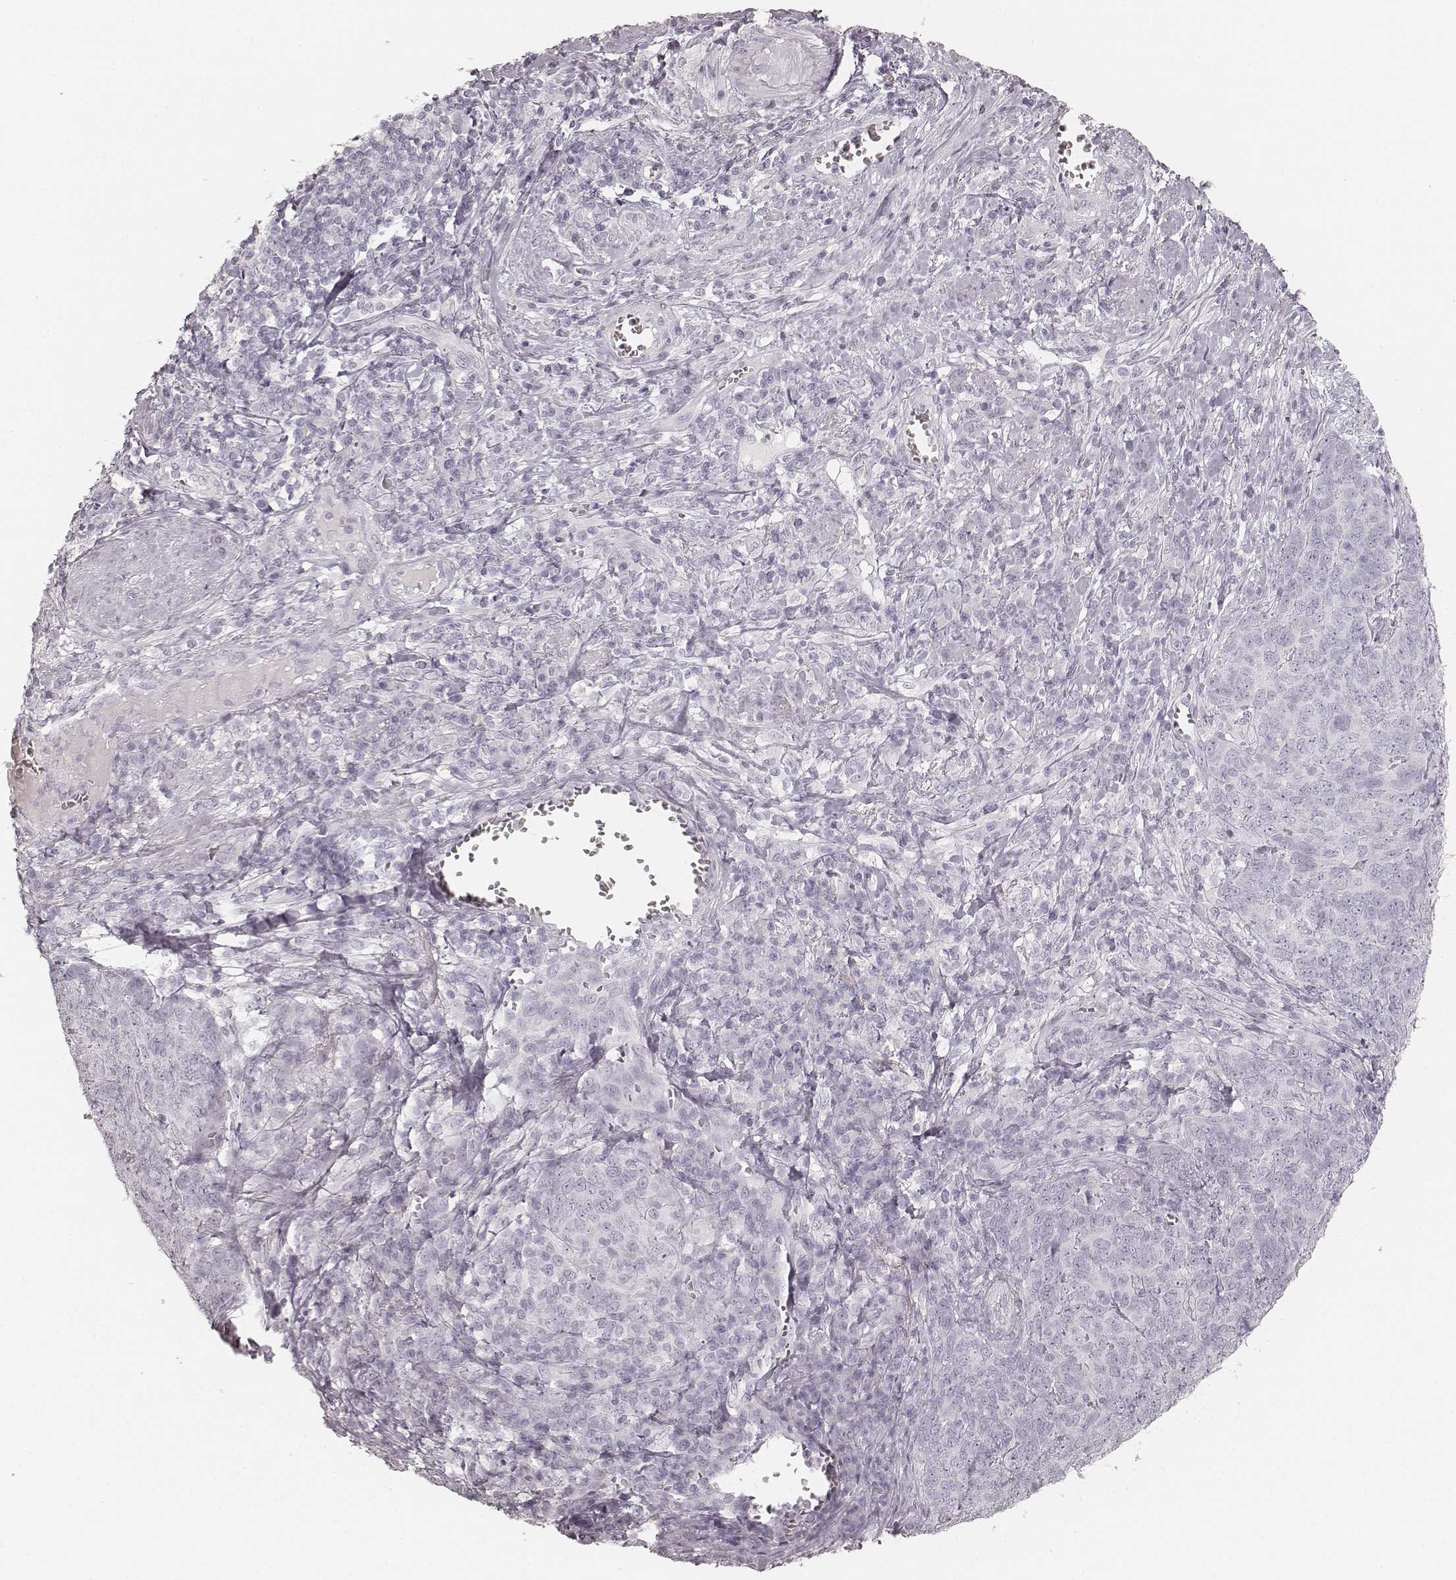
{"staining": {"intensity": "negative", "quantity": "none", "location": "none"}, "tissue": "skin cancer", "cell_type": "Tumor cells", "image_type": "cancer", "snomed": [{"axis": "morphology", "description": "Squamous cell carcinoma, NOS"}, {"axis": "topography", "description": "Skin"}, {"axis": "topography", "description": "Anal"}], "caption": "High magnification brightfield microscopy of squamous cell carcinoma (skin) stained with DAB (brown) and counterstained with hematoxylin (blue): tumor cells show no significant positivity.", "gene": "KRT31", "patient": {"sex": "female", "age": 51}}